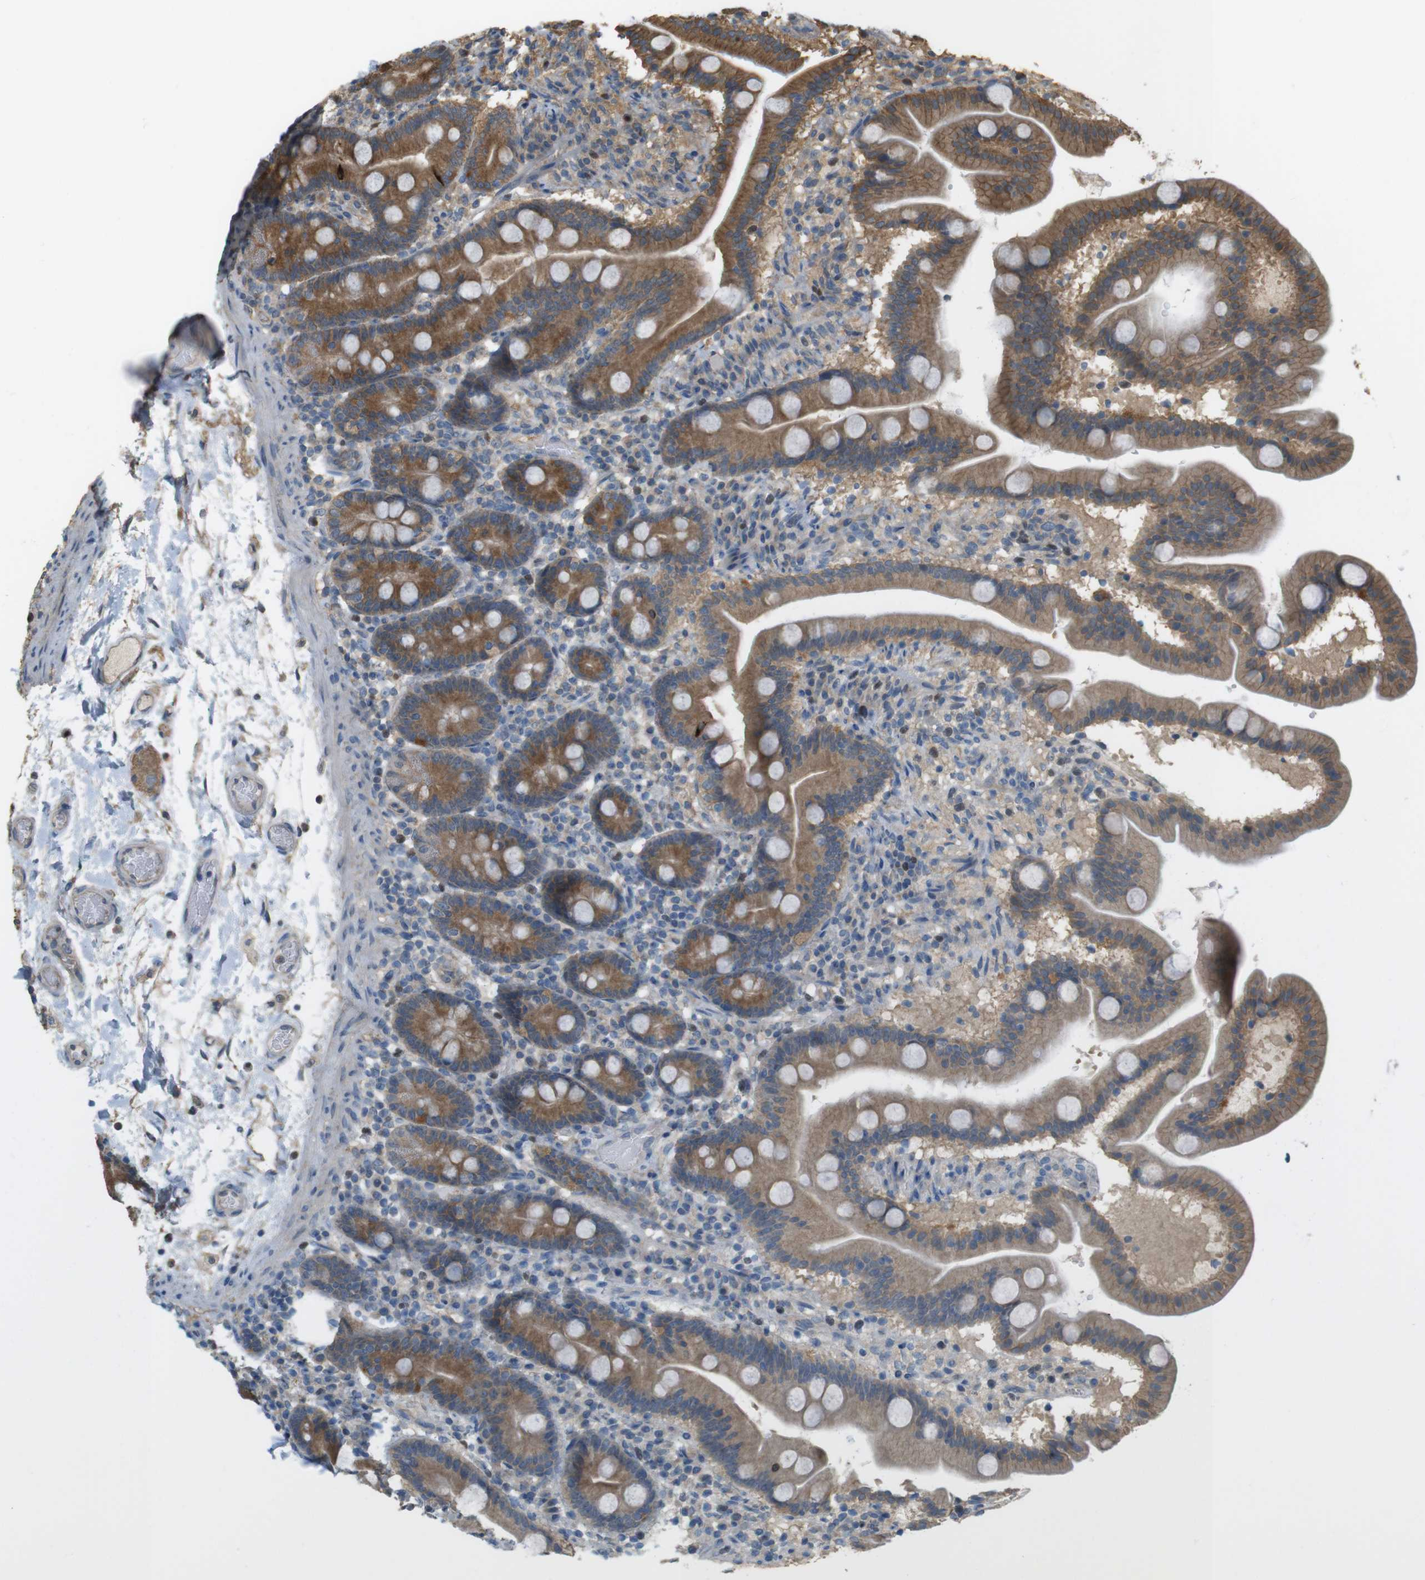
{"staining": {"intensity": "strong", "quantity": ">75%", "location": "cytoplasmic/membranous"}, "tissue": "duodenum", "cell_type": "Glandular cells", "image_type": "normal", "snomed": [{"axis": "morphology", "description": "Normal tissue, NOS"}, {"axis": "topography", "description": "Duodenum"}], "caption": "DAB (3,3'-diaminobenzidine) immunohistochemical staining of unremarkable duodenum reveals strong cytoplasmic/membranous protein positivity in about >75% of glandular cells. (brown staining indicates protein expression, while blue staining denotes nuclei).", "gene": "ZDHHC20", "patient": {"sex": "male", "age": 54}}